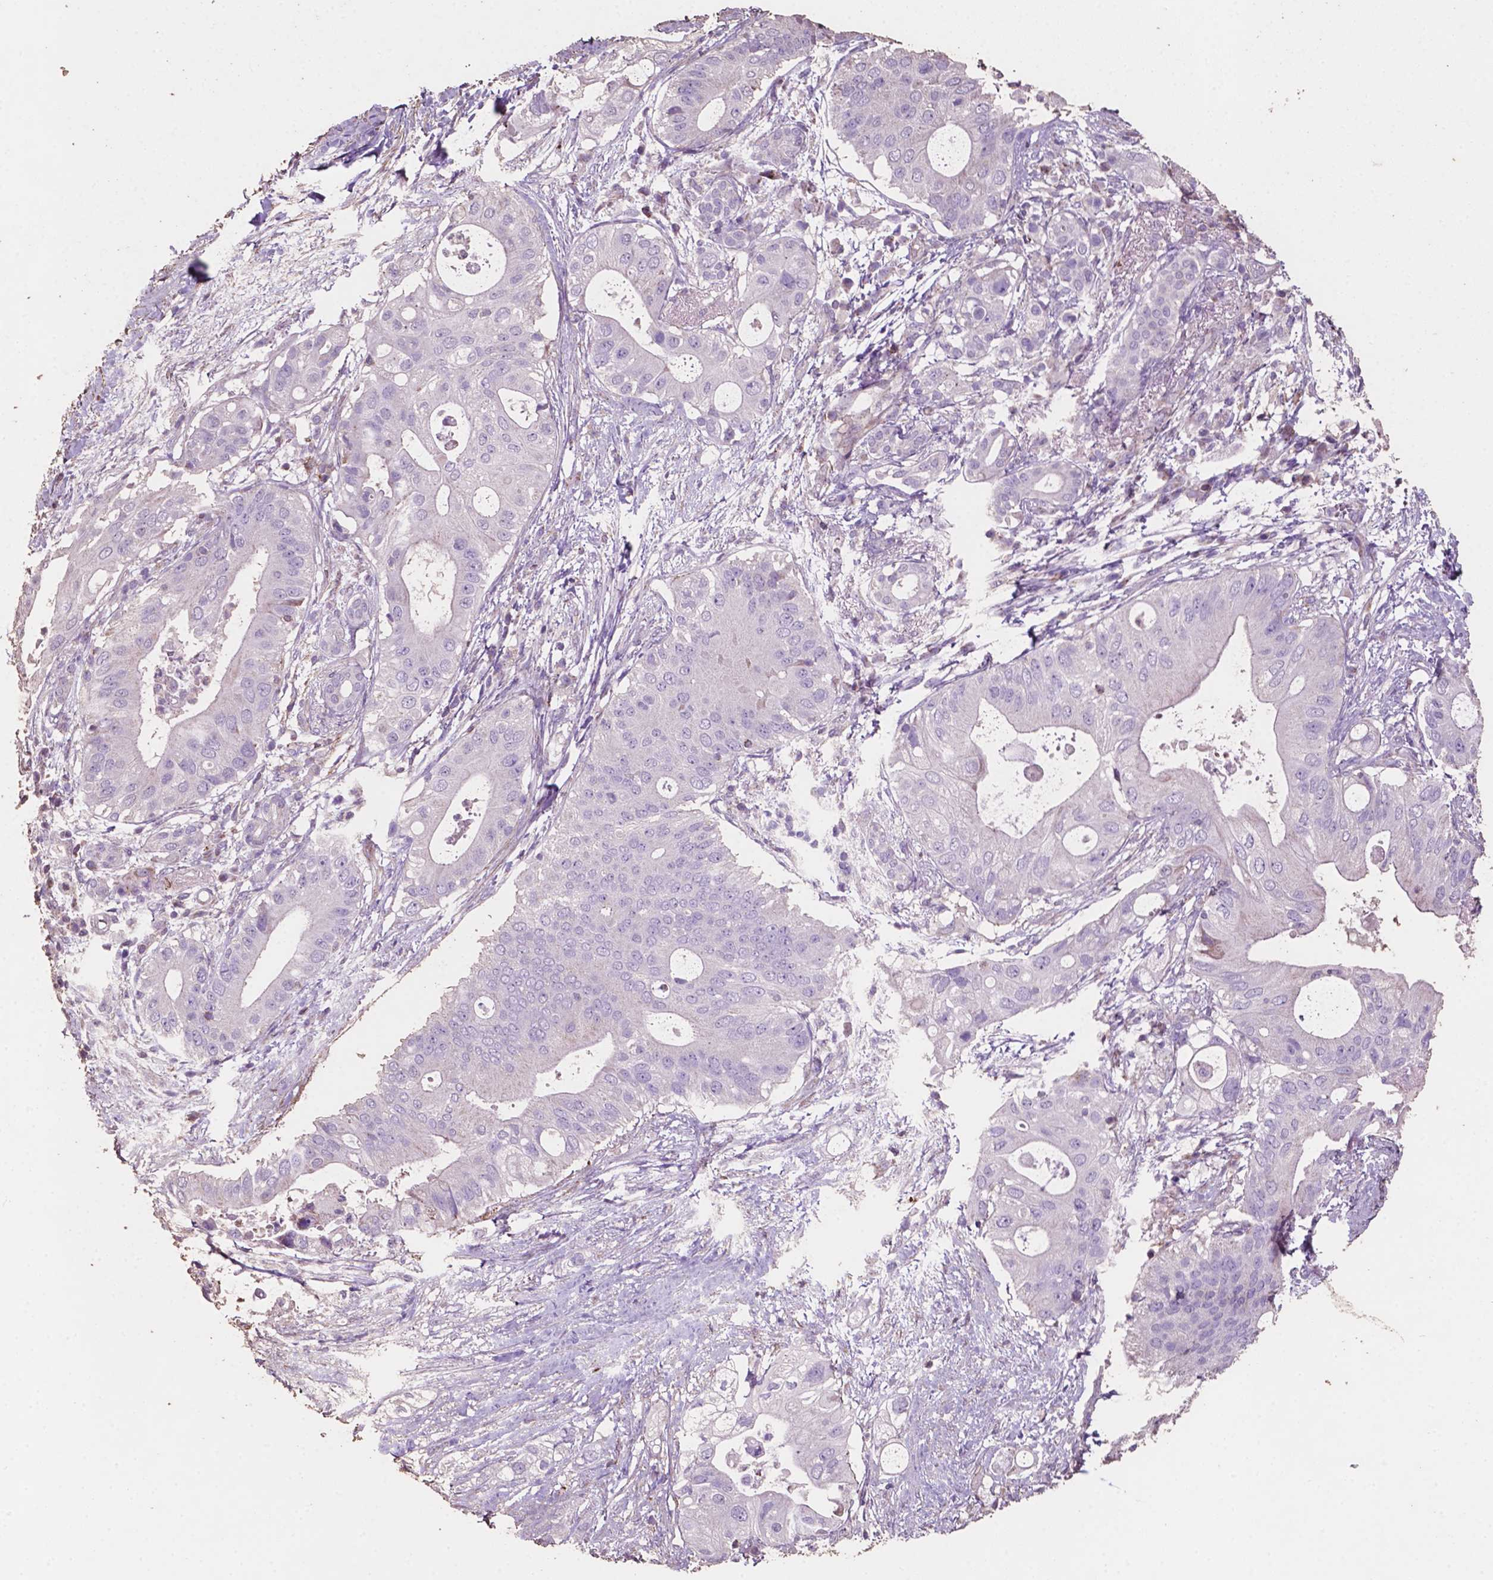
{"staining": {"intensity": "negative", "quantity": "none", "location": "none"}, "tissue": "pancreatic cancer", "cell_type": "Tumor cells", "image_type": "cancer", "snomed": [{"axis": "morphology", "description": "Adenocarcinoma, NOS"}, {"axis": "topography", "description": "Pancreas"}], "caption": "Tumor cells show no significant positivity in pancreatic cancer (adenocarcinoma).", "gene": "COMMD4", "patient": {"sex": "female", "age": 72}}